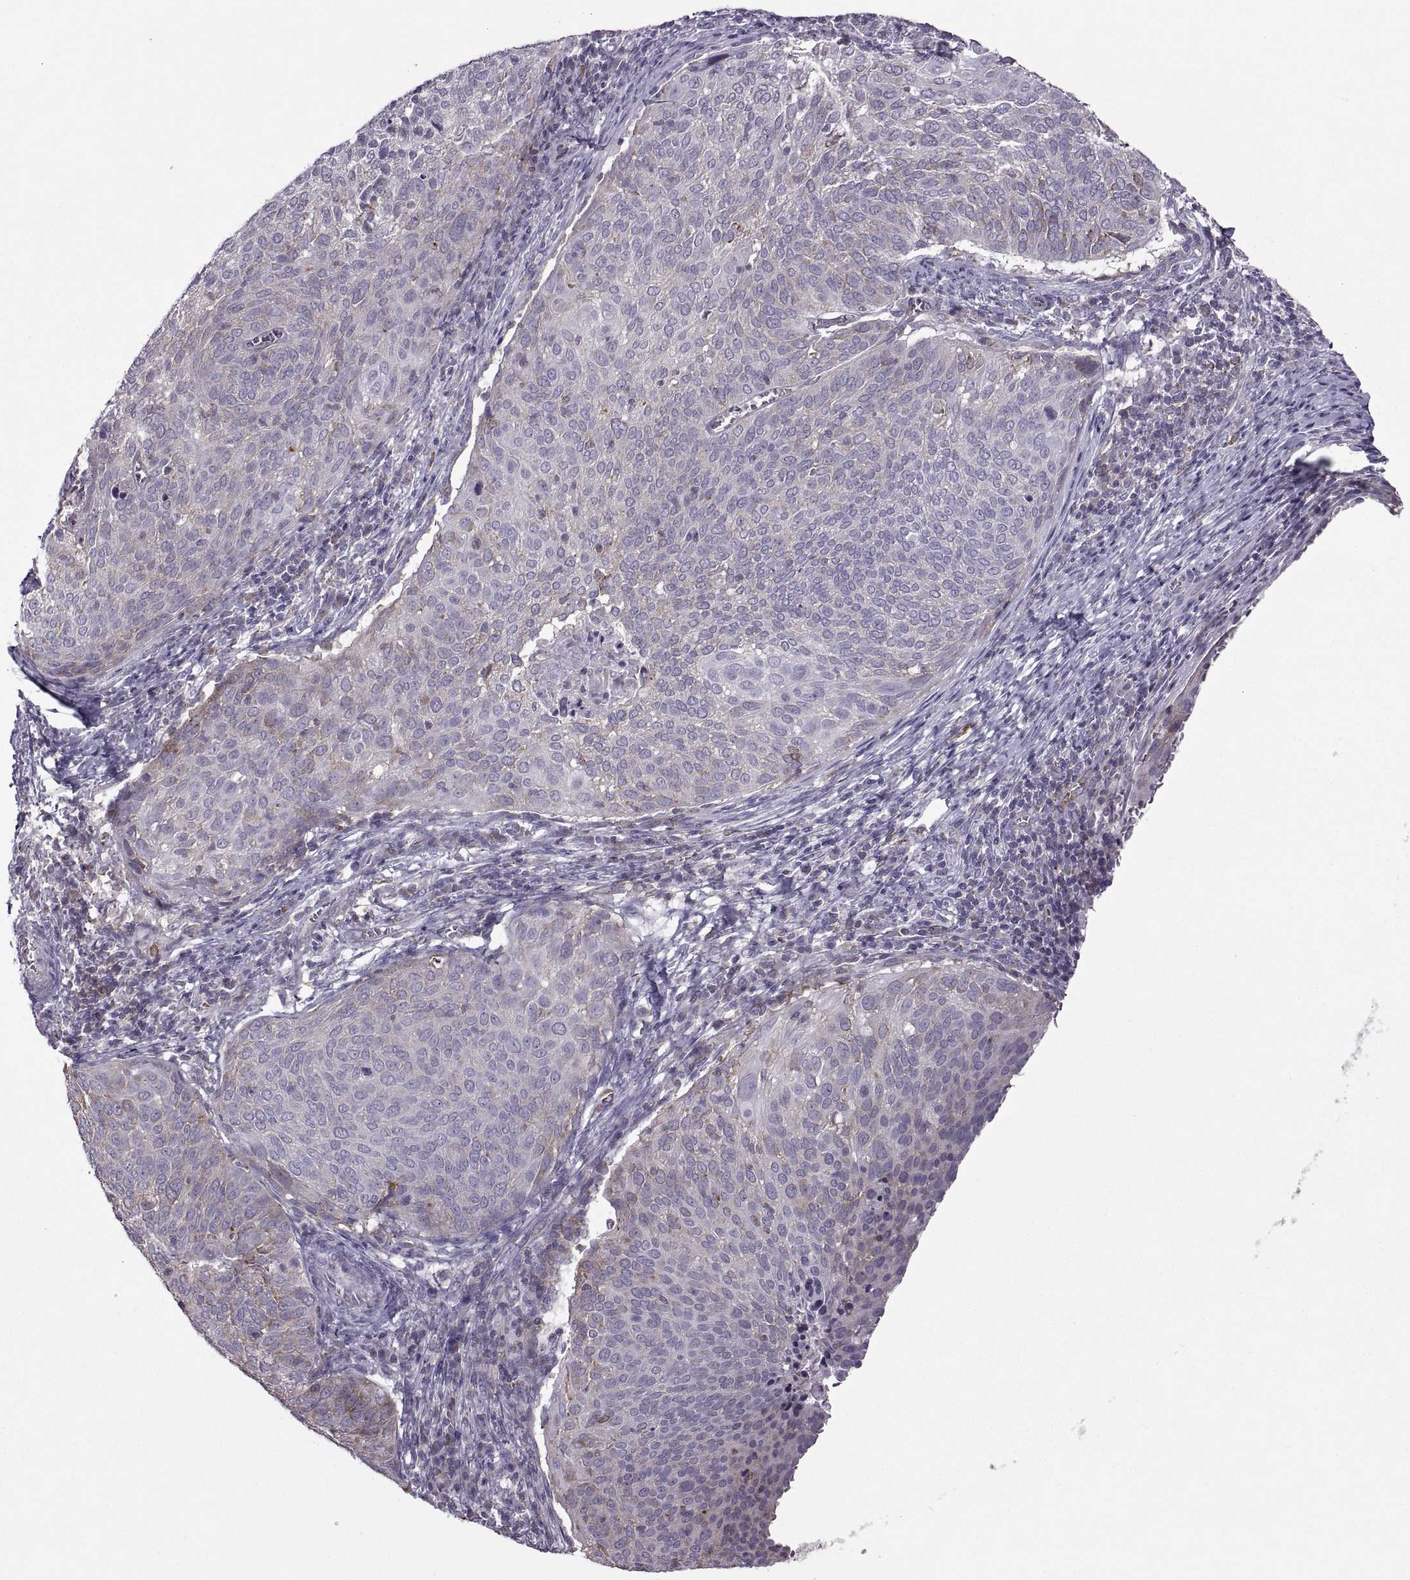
{"staining": {"intensity": "weak", "quantity": "25%-75%", "location": "cytoplasmic/membranous"}, "tissue": "cervical cancer", "cell_type": "Tumor cells", "image_type": "cancer", "snomed": [{"axis": "morphology", "description": "Squamous cell carcinoma, NOS"}, {"axis": "topography", "description": "Cervix"}], "caption": "Brown immunohistochemical staining in cervical squamous cell carcinoma demonstrates weak cytoplasmic/membranous positivity in approximately 25%-75% of tumor cells.", "gene": "PABPC1", "patient": {"sex": "female", "age": 39}}